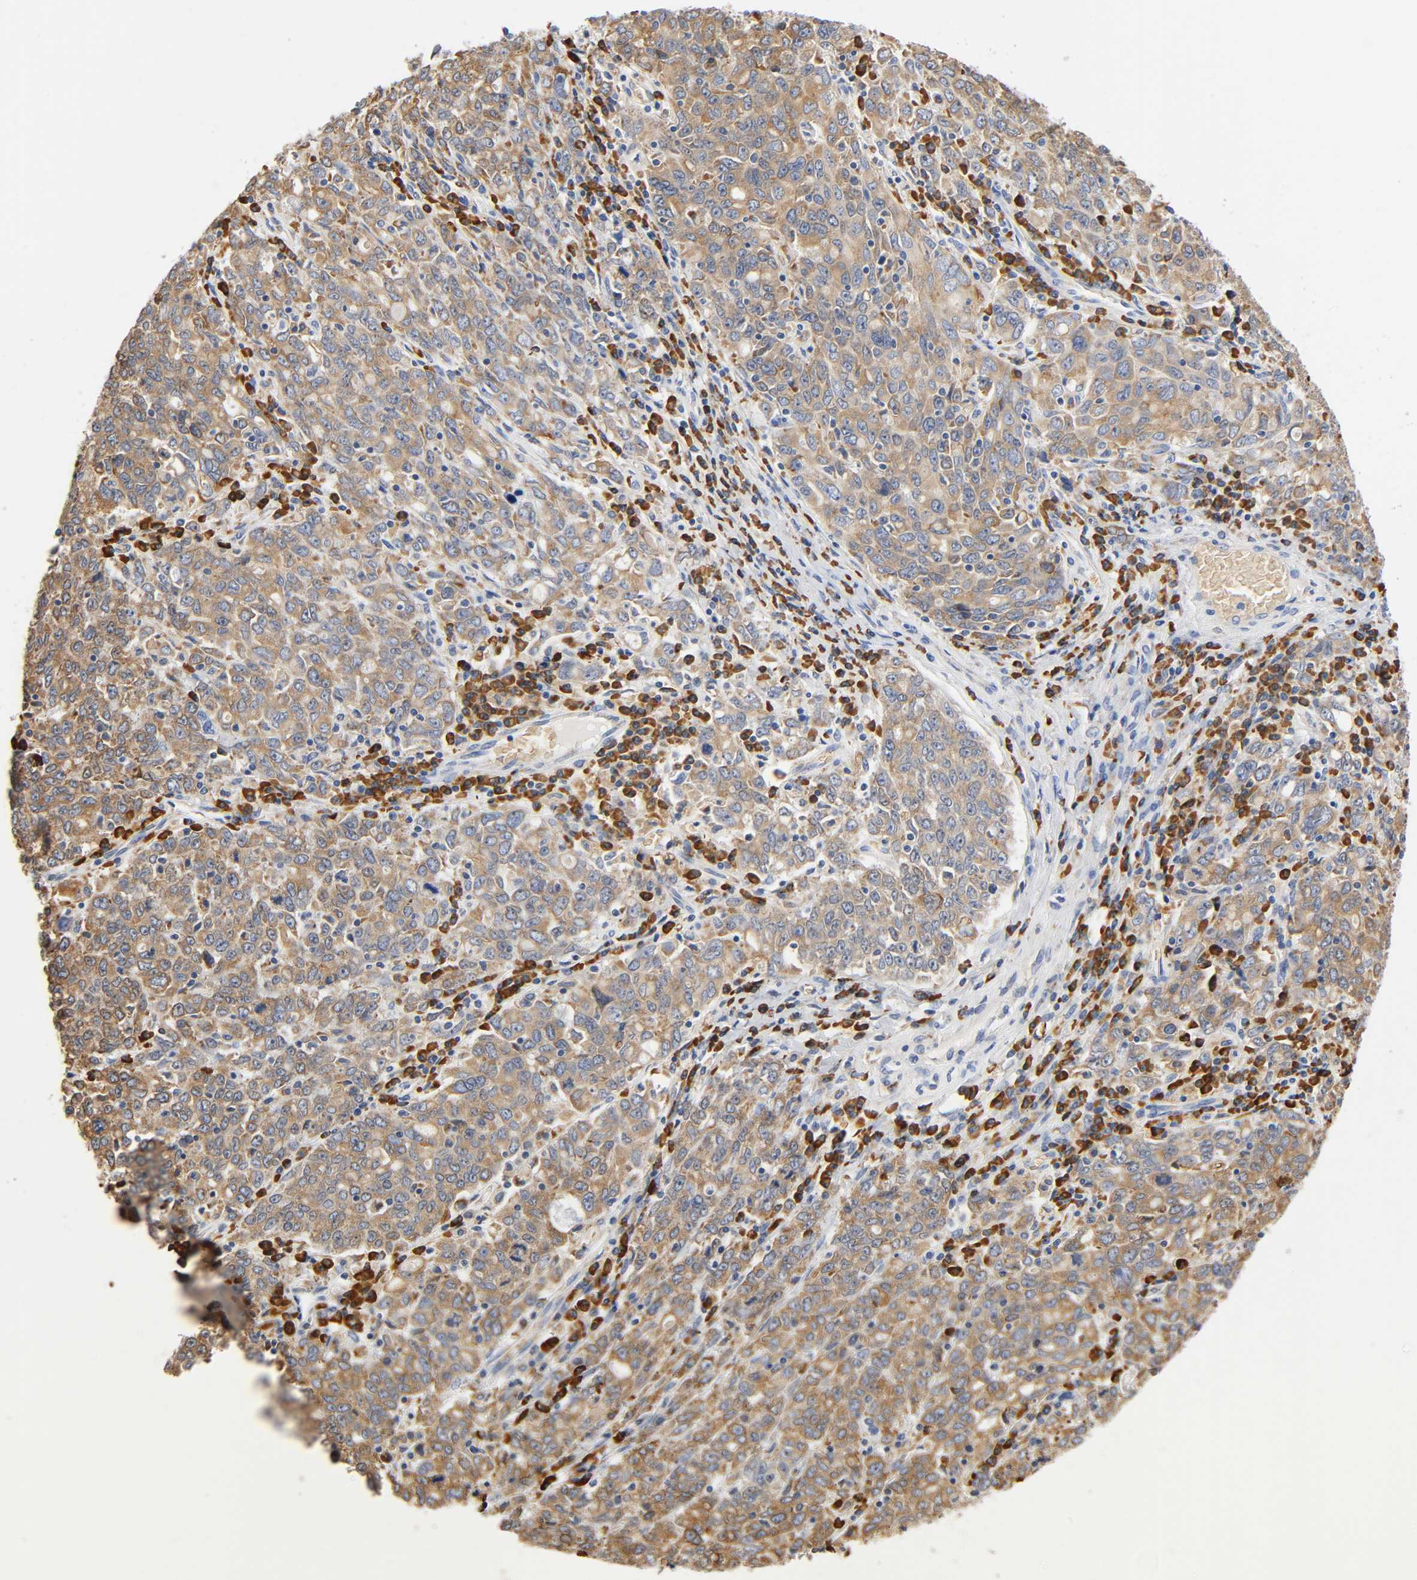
{"staining": {"intensity": "weak", "quantity": ">75%", "location": "cytoplasmic/membranous"}, "tissue": "ovarian cancer", "cell_type": "Tumor cells", "image_type": "cancer", "snomed": [{"axis": "morphology", "description": "Carcinoma, endometroid"}, {"axis": "topography", "description": "Ovary"}], "caption": "Weak cytoplasmic/membranous protein staining is identified in about >75% of tumor cells in ovarian cancer.", "gene": "UCKL1", "patient": {"sex": "female", "age": 62}}